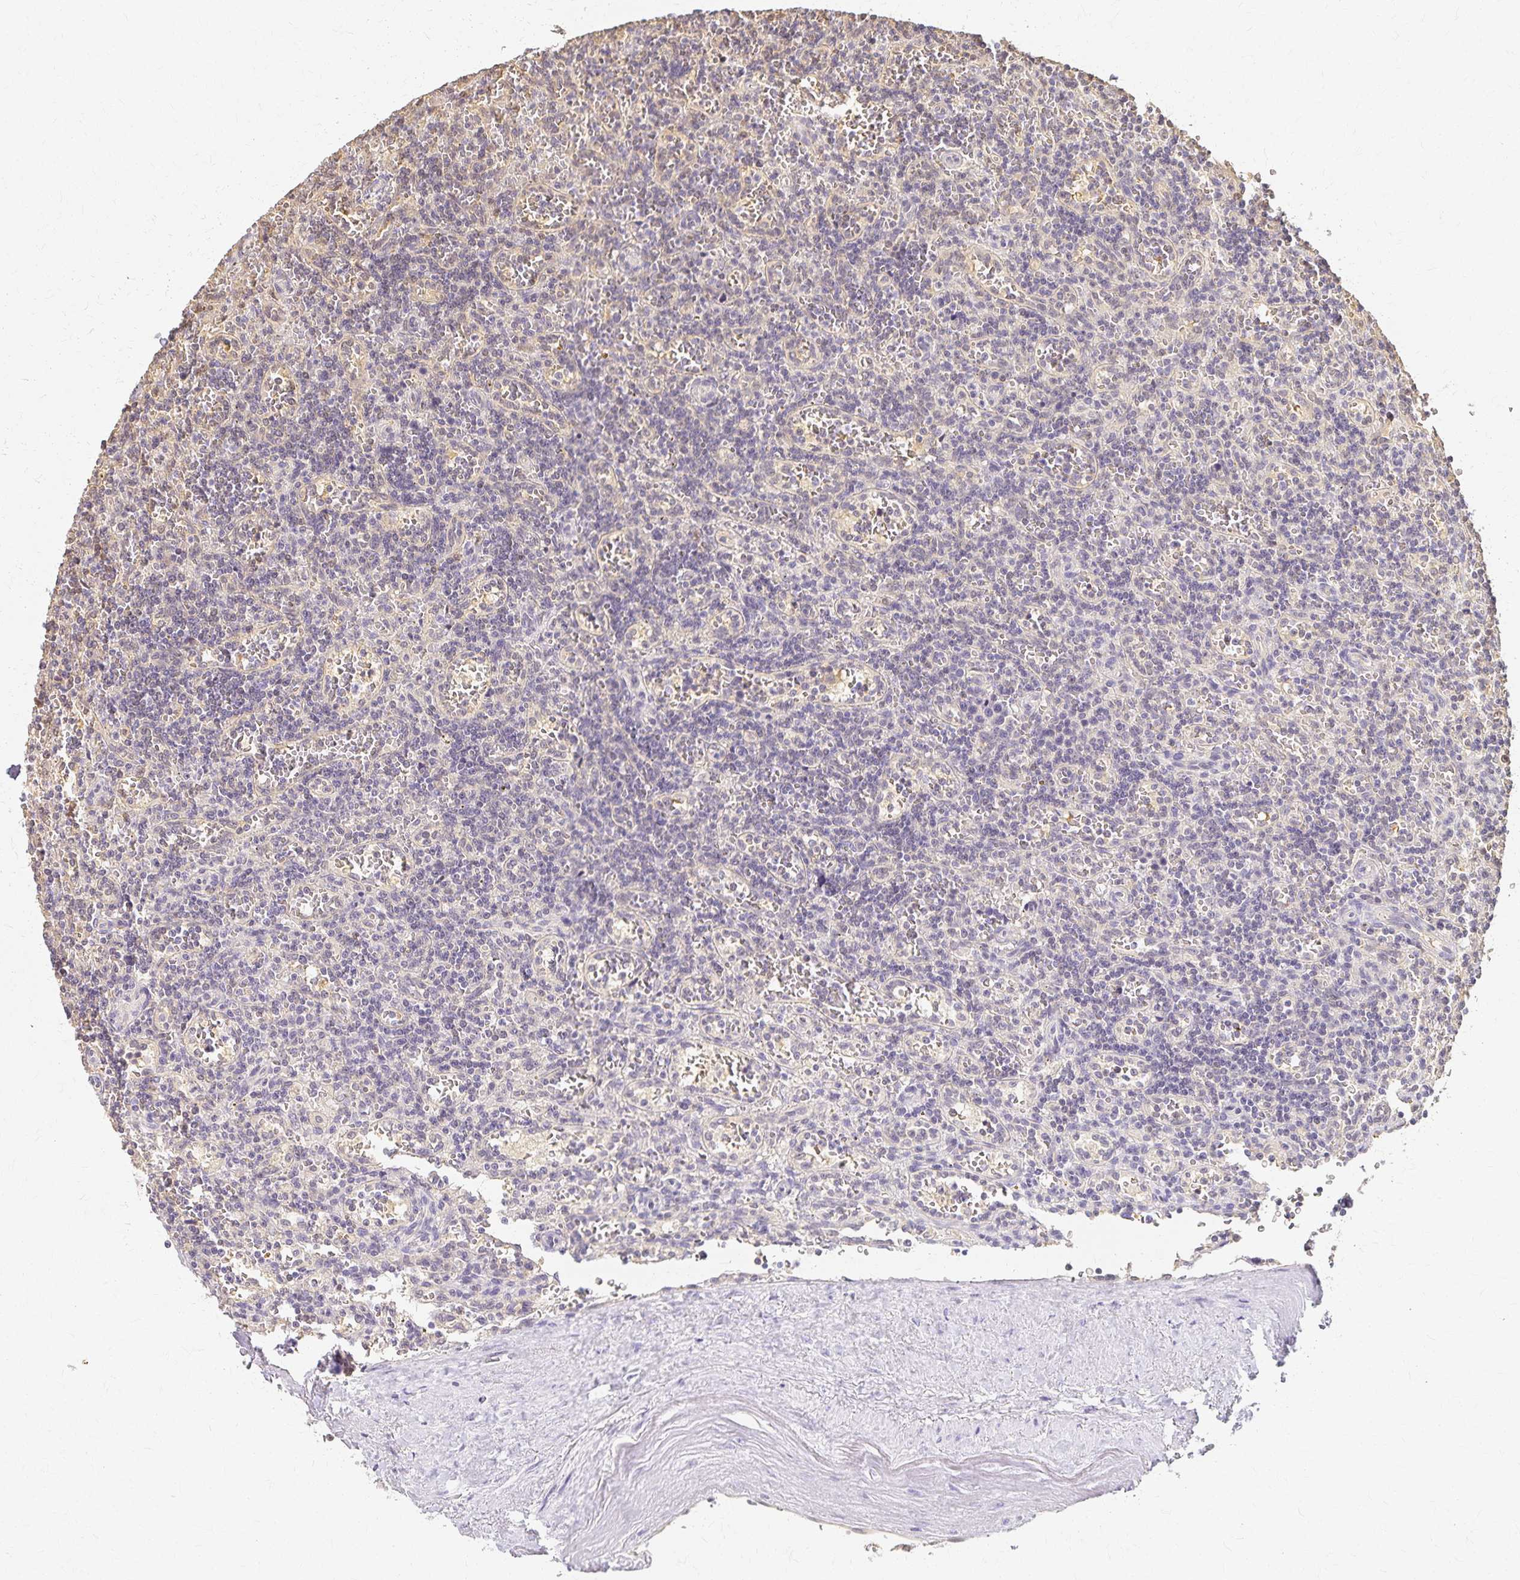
{"staining": {"intensity": "negative", "quantity": "none", "location": "none"}, "tissue": "lymphoma", "cell_type": "Tumor cells", "image_type": "cancer", "snomed": [{"axis": "morphology", "description": "Malignant lymphoma, non-Hodgkin's type, Low grade"}, {"axis": "topography", "description": "Spleen"}], "caption": "This is an immunohistochemistry (IHC) photomicrograph of human lymphoma. There is no staining in tumor cells.", "gene": "AZGP1", "patient": {"sex": "male", "age": 73}}